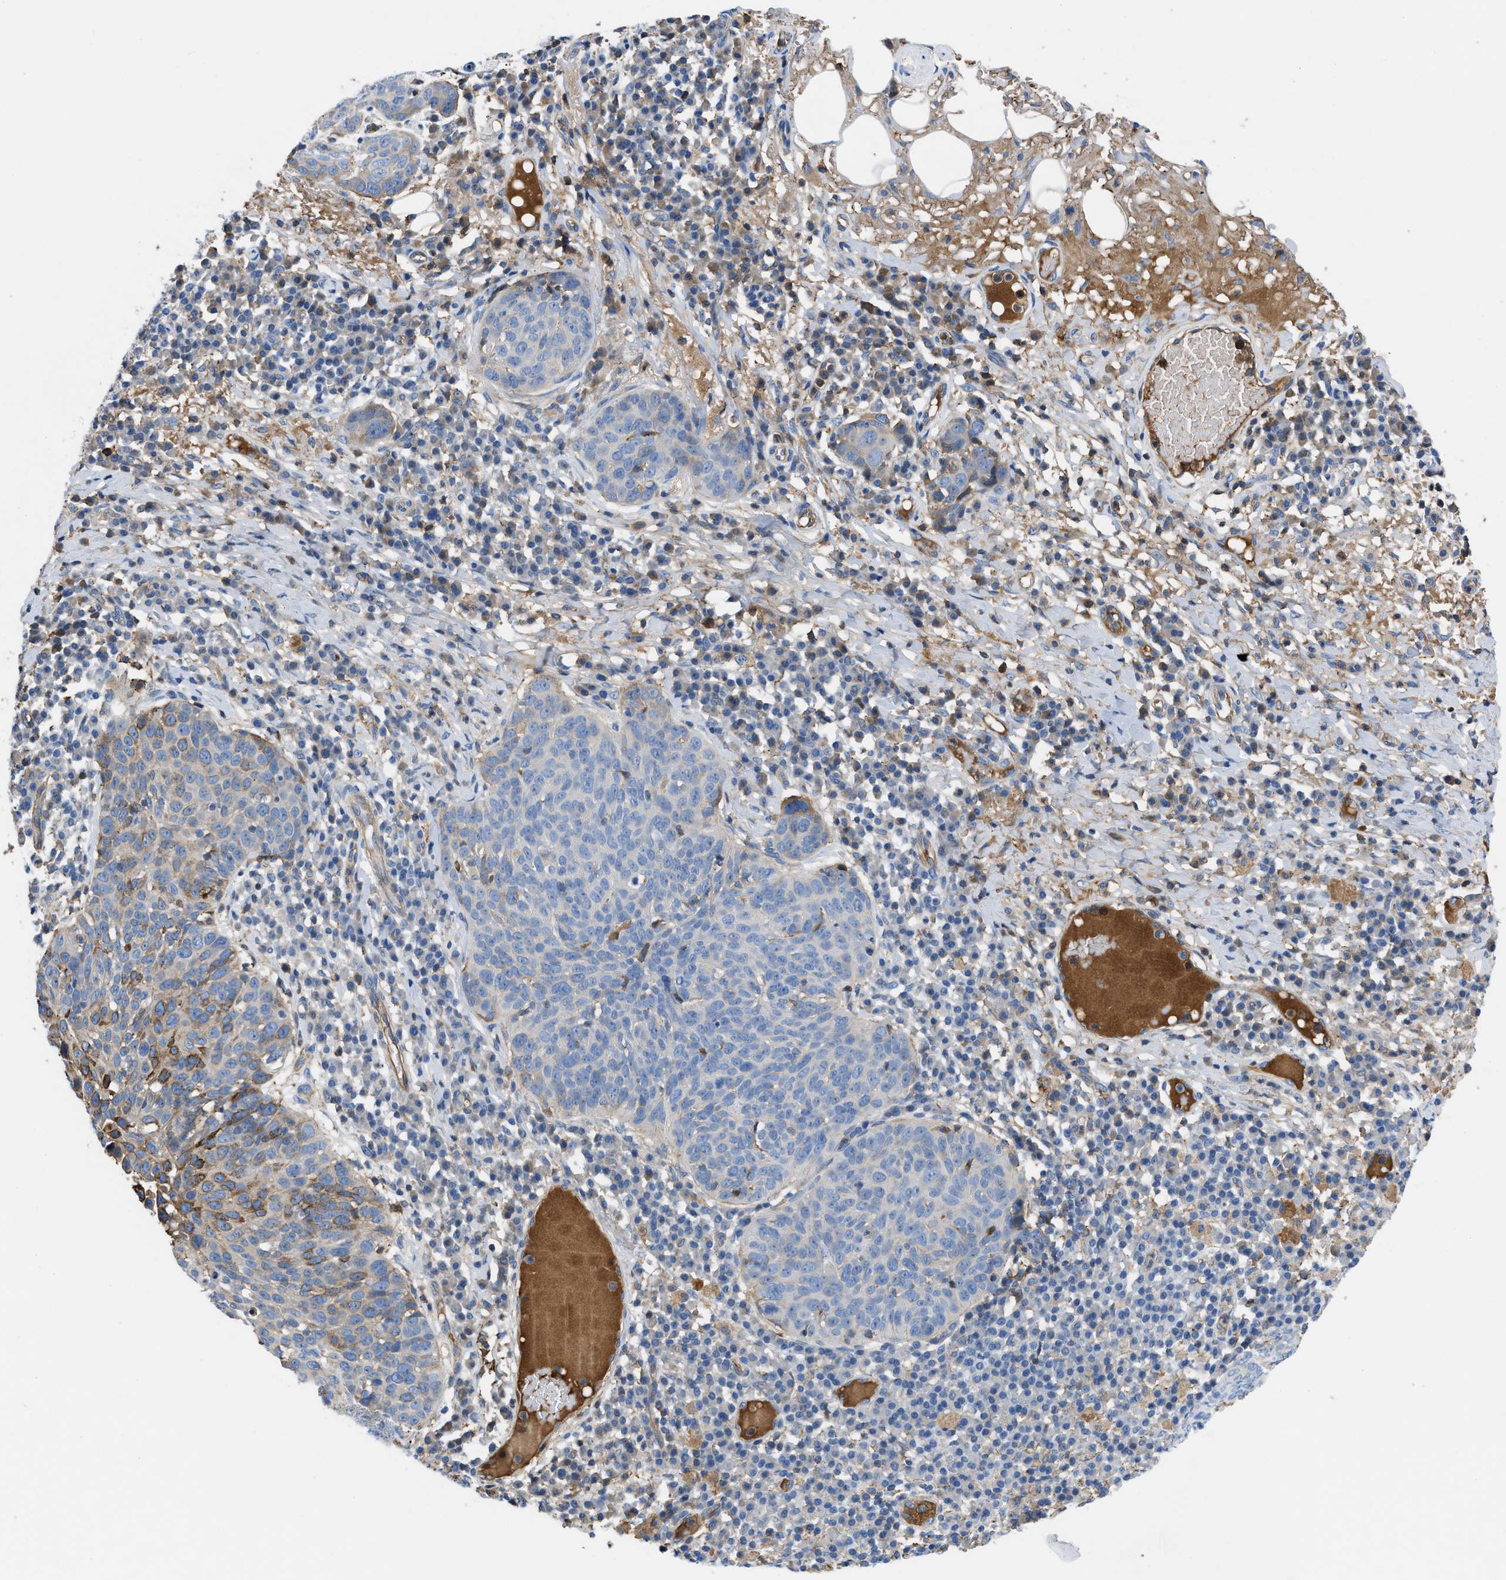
{"staining": {"intensity": "moderate", "quantity": "<25%", "location": "cytoplasmic/membranous"}, "tissue": "skin cancer", "cell_type": "Tumor cells", "image_type": "cancer", "snomed": [{"axis": "morphology", "description": "Squamous cell carcinoma in situ, NOS"}, {"axis": "morphology", "description": "Squamous cell carcinoma, NOS"}, {"axis": "topography", "description": "Skin"}], "caption": "Skin squamous cell carcinoma in situ tissue shows moderate cytoplasmic/membranous positivity in about <25% of tumor cells, visualized by immunohistochemistry.", "gene": "ATP6V0D1", "patient": {"sex": "male", "age": 93}}